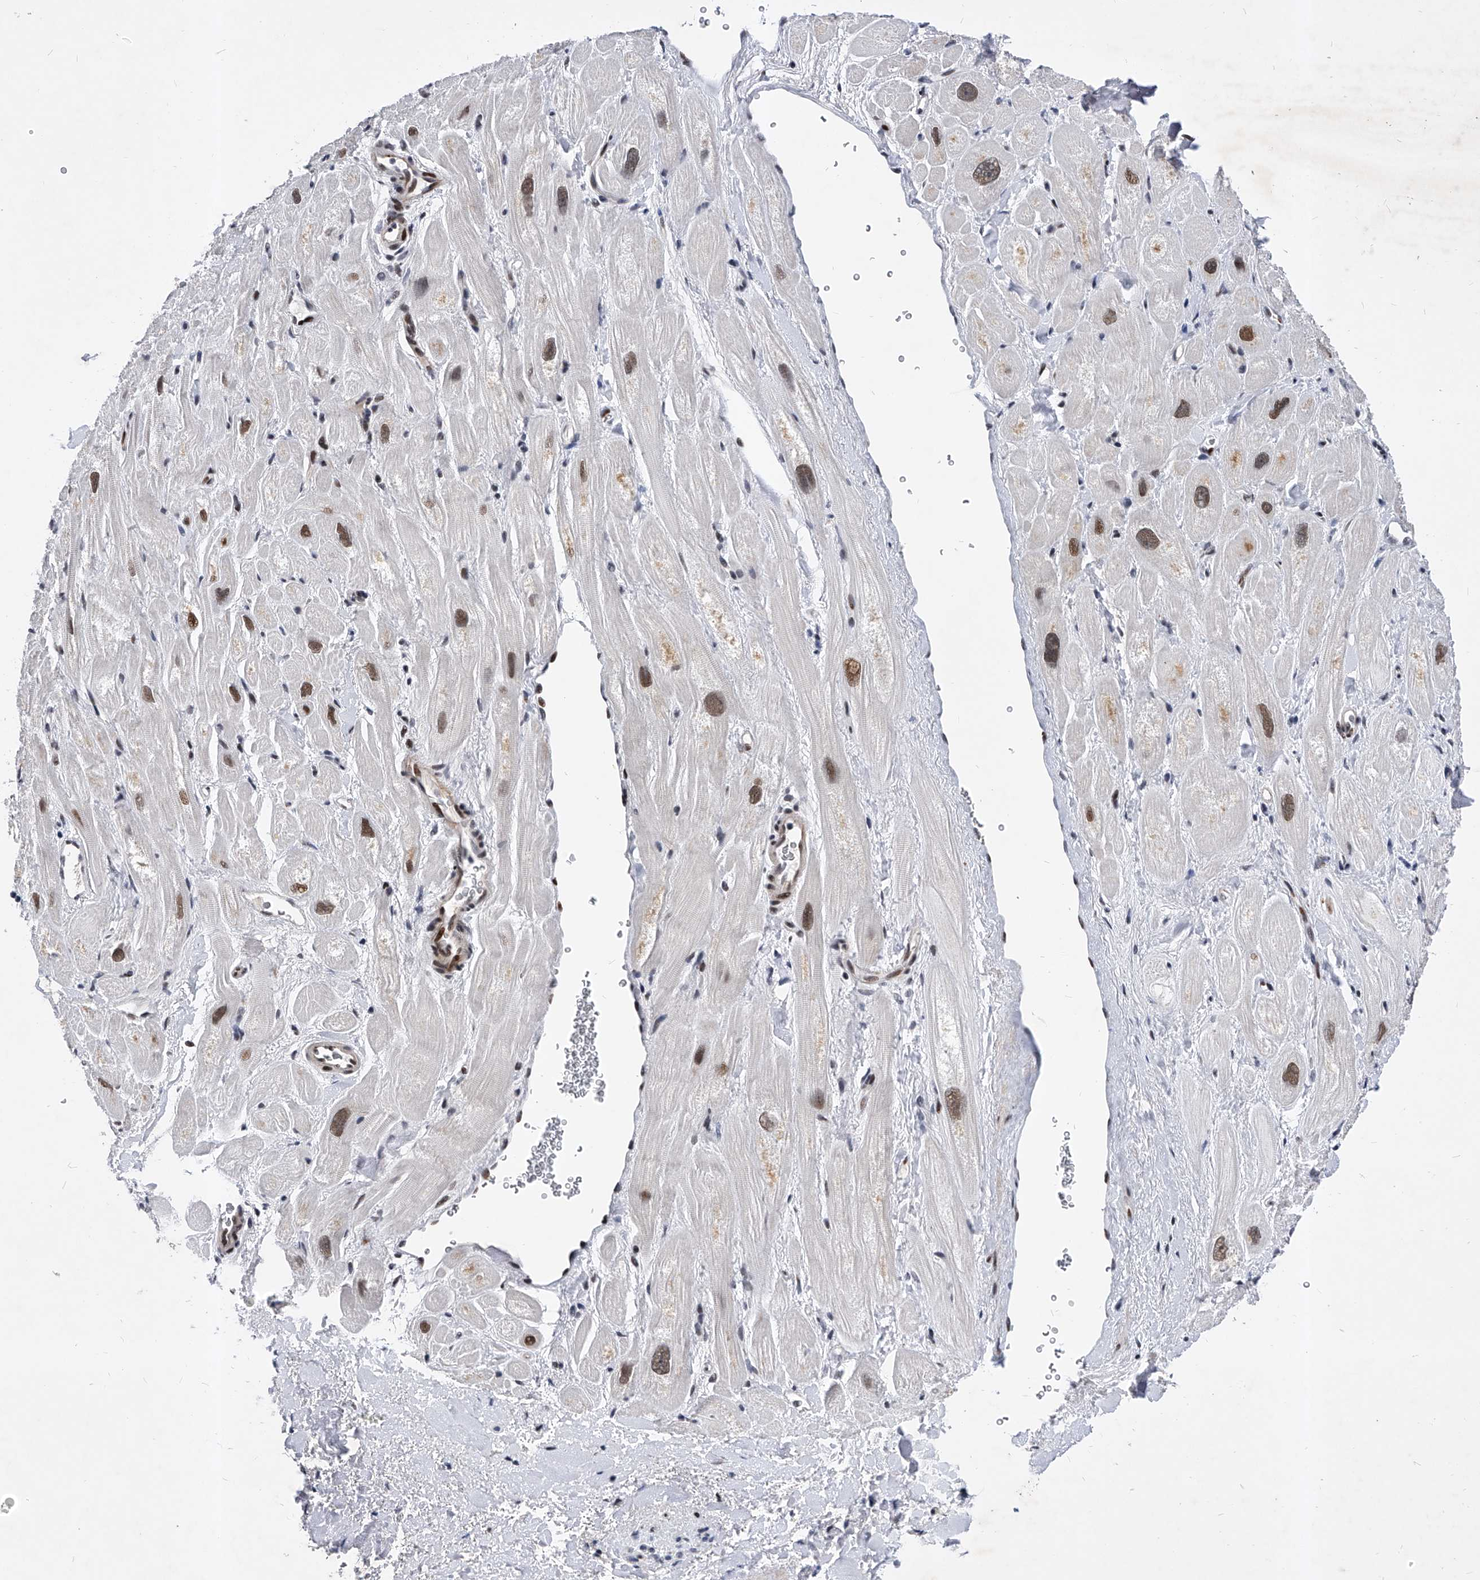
{"staining": {"intensity": "moderate", "quantity": "25%-75%", "location": "cytoplasmic/membranous,nuclear"}, "tissue": "heart muscle", "cell_type": "Cardiomyocytes", "image_type": "normal", "snomed": [{"axis": "morphology", "description": "Normal tissue, NOS"}, {"axis": "topography", "description": "Heart"}], "caption": "Normal heart muscle shows moderate cytoplasmic/membranous,nuclear staining in approximately 25%-75% of cardiomyocytes.", "gene": "TESK2", "patient": {"sex": "male", "age": 49}}